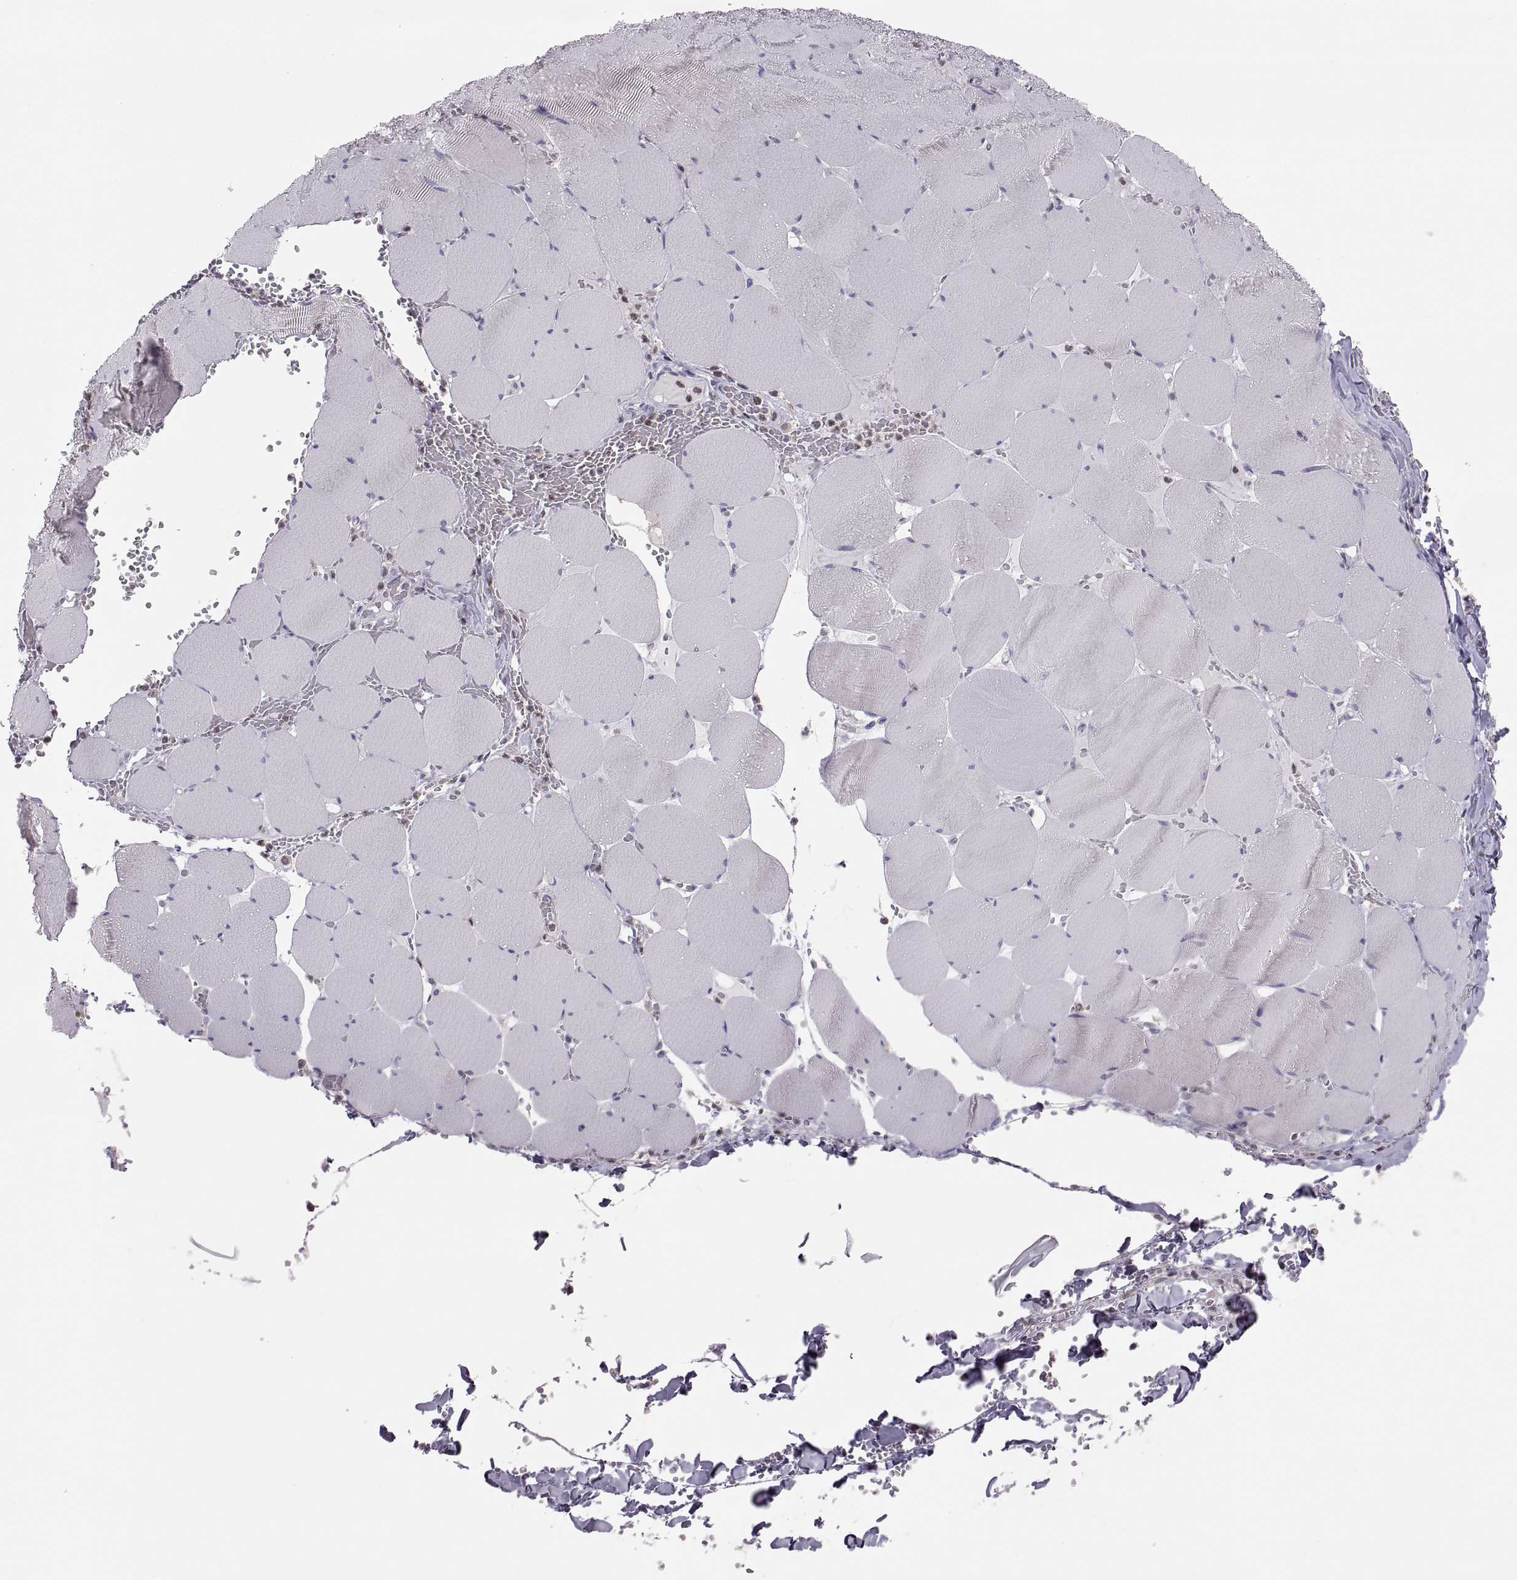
{"staining": {"intensity": "negative", "quantity": "none", "location": "none"}, "tissue": "skeletal muscle", "cell_type": "Myocytes", "image_type": "normal", "snomed": [{"axis": "morphology", "description": "Normal tissue, NOS"}, {"axis": "morphology", "description": "Malignant melanoma, Metastatic site"}, {"axis": "topography", "description": "Skeletal muscle"}], "caption": "IHC micrograph of benign skeletal muscle stained for a protein (brown), which exhibits no expression in myocytes. Nuclei are stained in blue.", "gene": "ERO1A", "patient": {"sex": "male", "age": 50}}